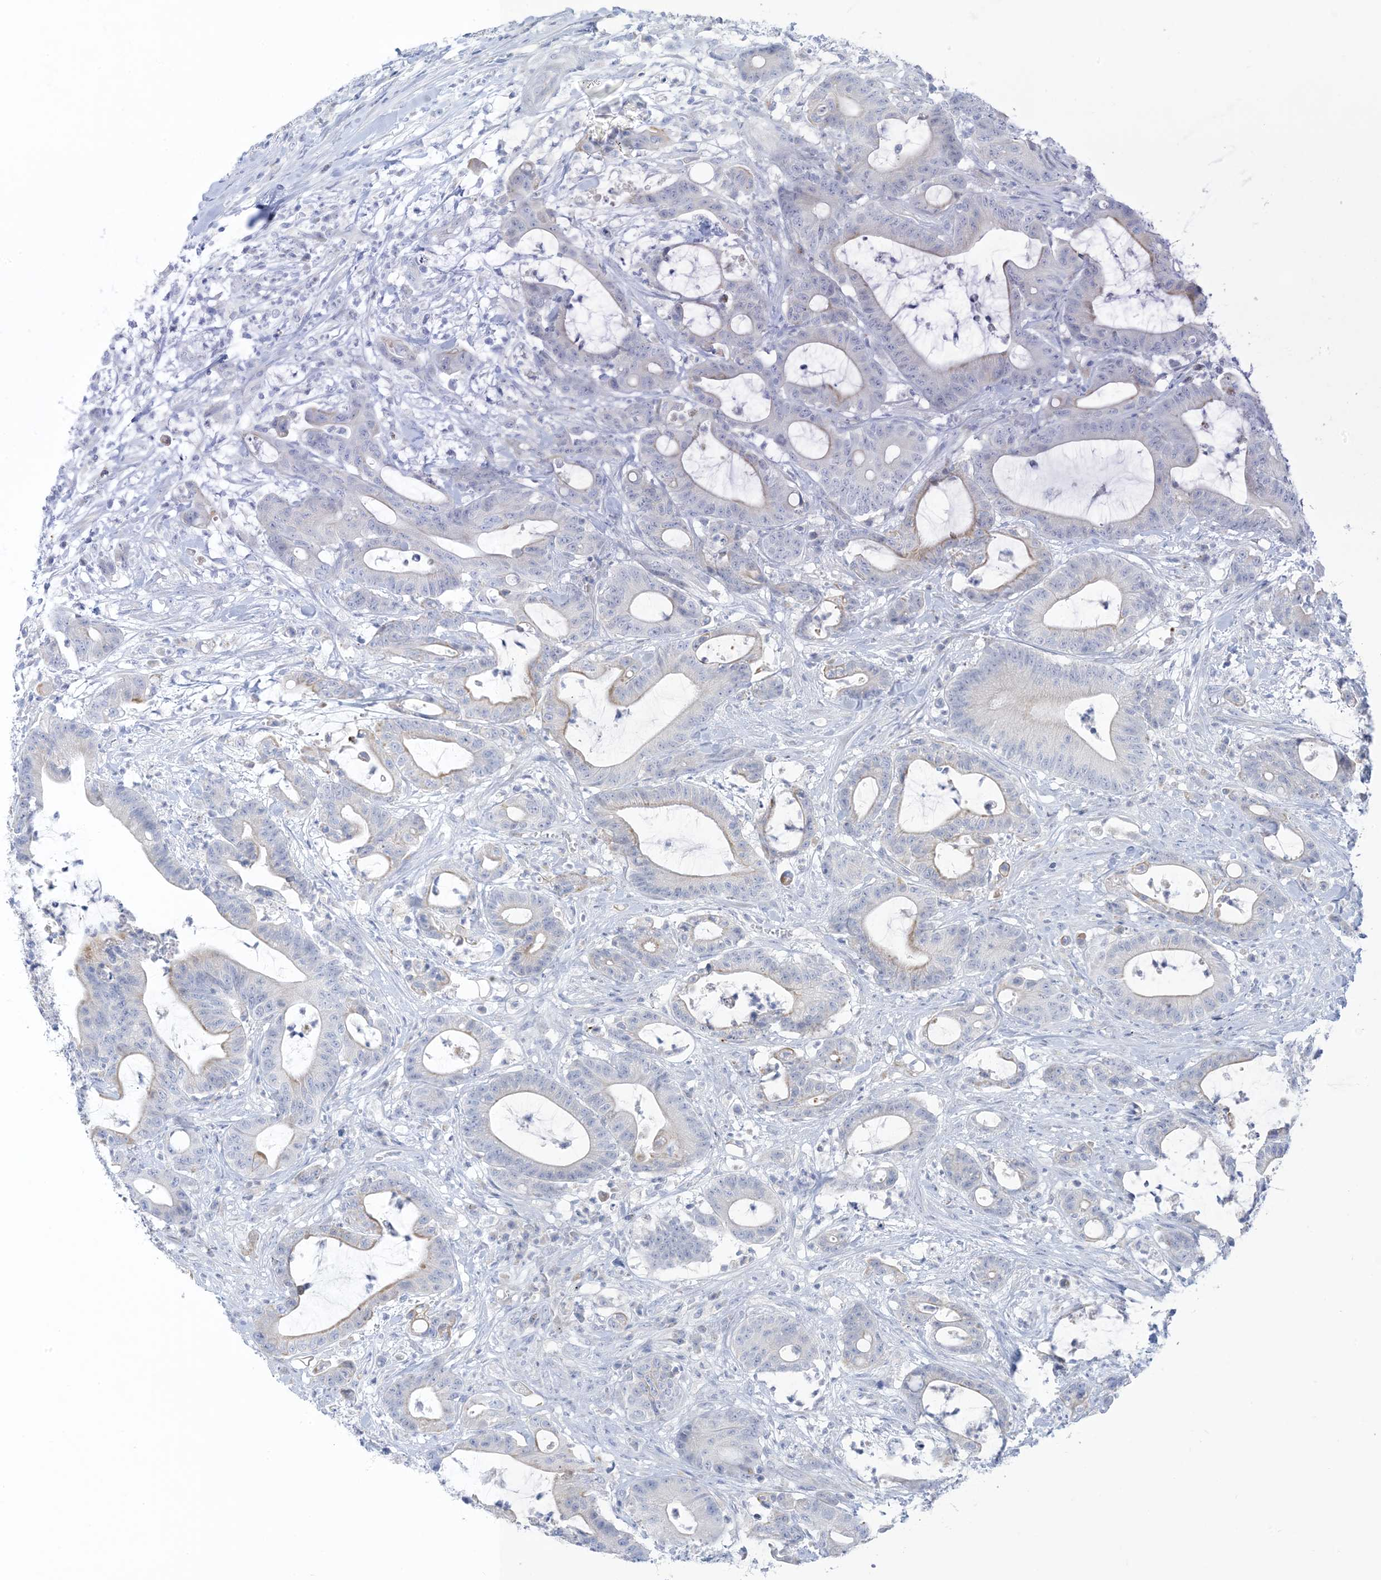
{"staining": {"intensity": "negative", "quantity": "none", "location": "none"}, "tissue": "colorectal cancer", "cell_type": "Tumor cells", "image_type": "cancer", "snomed": [{"axis": "morphology", "description": "Adenocarcinoma, NOS"}, {"axis": "topography", "description": "Colon"}], "caption": "Tumor cells show no significant protein positivity in adenocarcinoma (colorectal).", "gene": "XIRP2", "patient": {"sex": "female", "age": 84}}